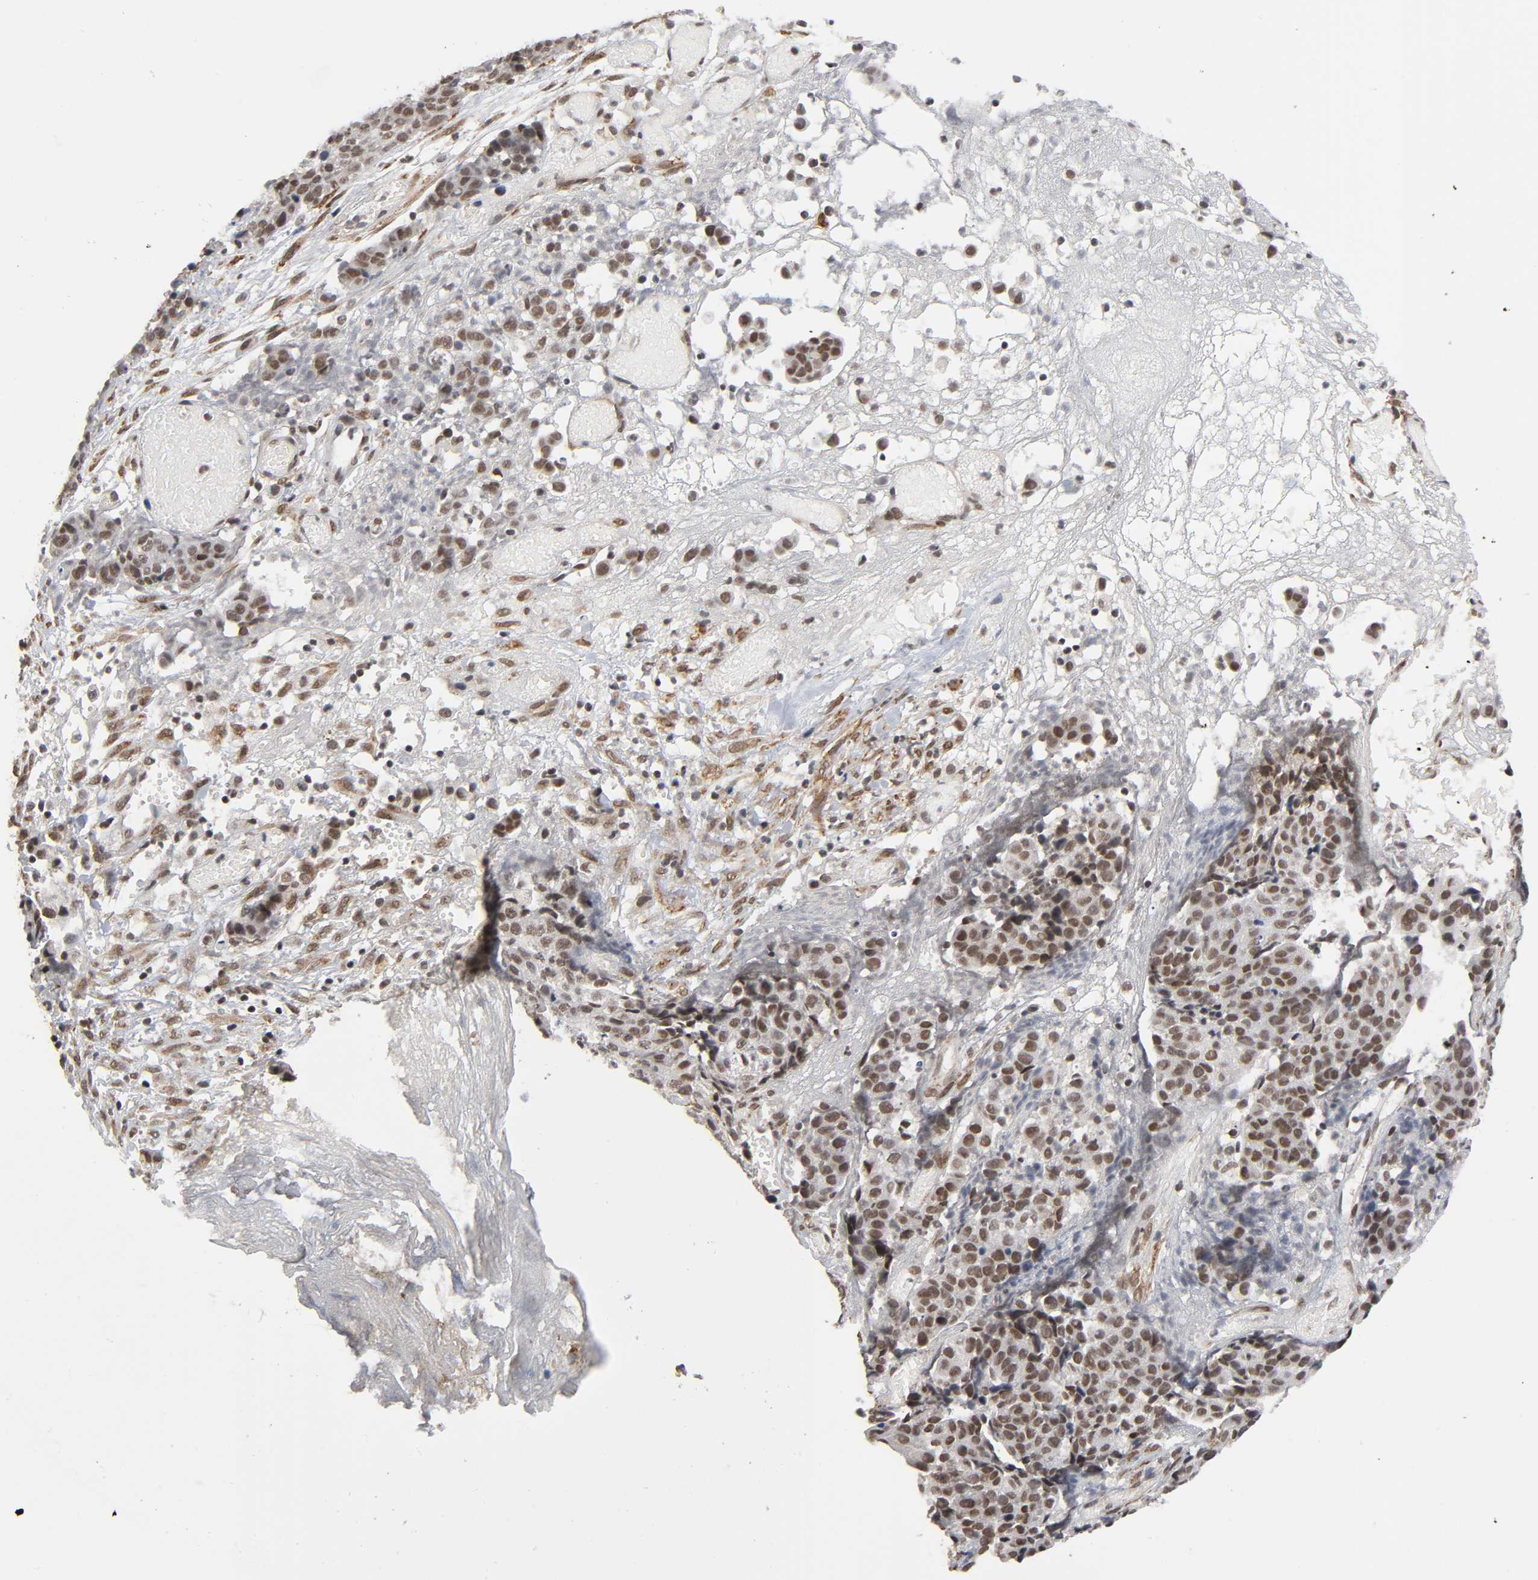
{"staining": {"intensity": "moderate", "quantity": ">75%", "location": "cytoplasmic/membranous,nuclear"}, "tissue": "ovarian cancer", "cell_type": "Tumor cells", "image_type": "cancer", "snomed": [{"axis": "morphology", "description": "Carcinoma, endometroid"}, {"axis": "topography", "description": "Ovary"}], "caption": "DAB (3,3'-diaminobenzidine) immunohistochemical staining of ovarian cancer (endometroid carcinoma) demonstrates moderate cytoplasmic/membranous and nuclear protein positivity in approximately >75% of tumor cells.", "gene": "ZNF384", "patient": {"sex": "female", "age": 42}}